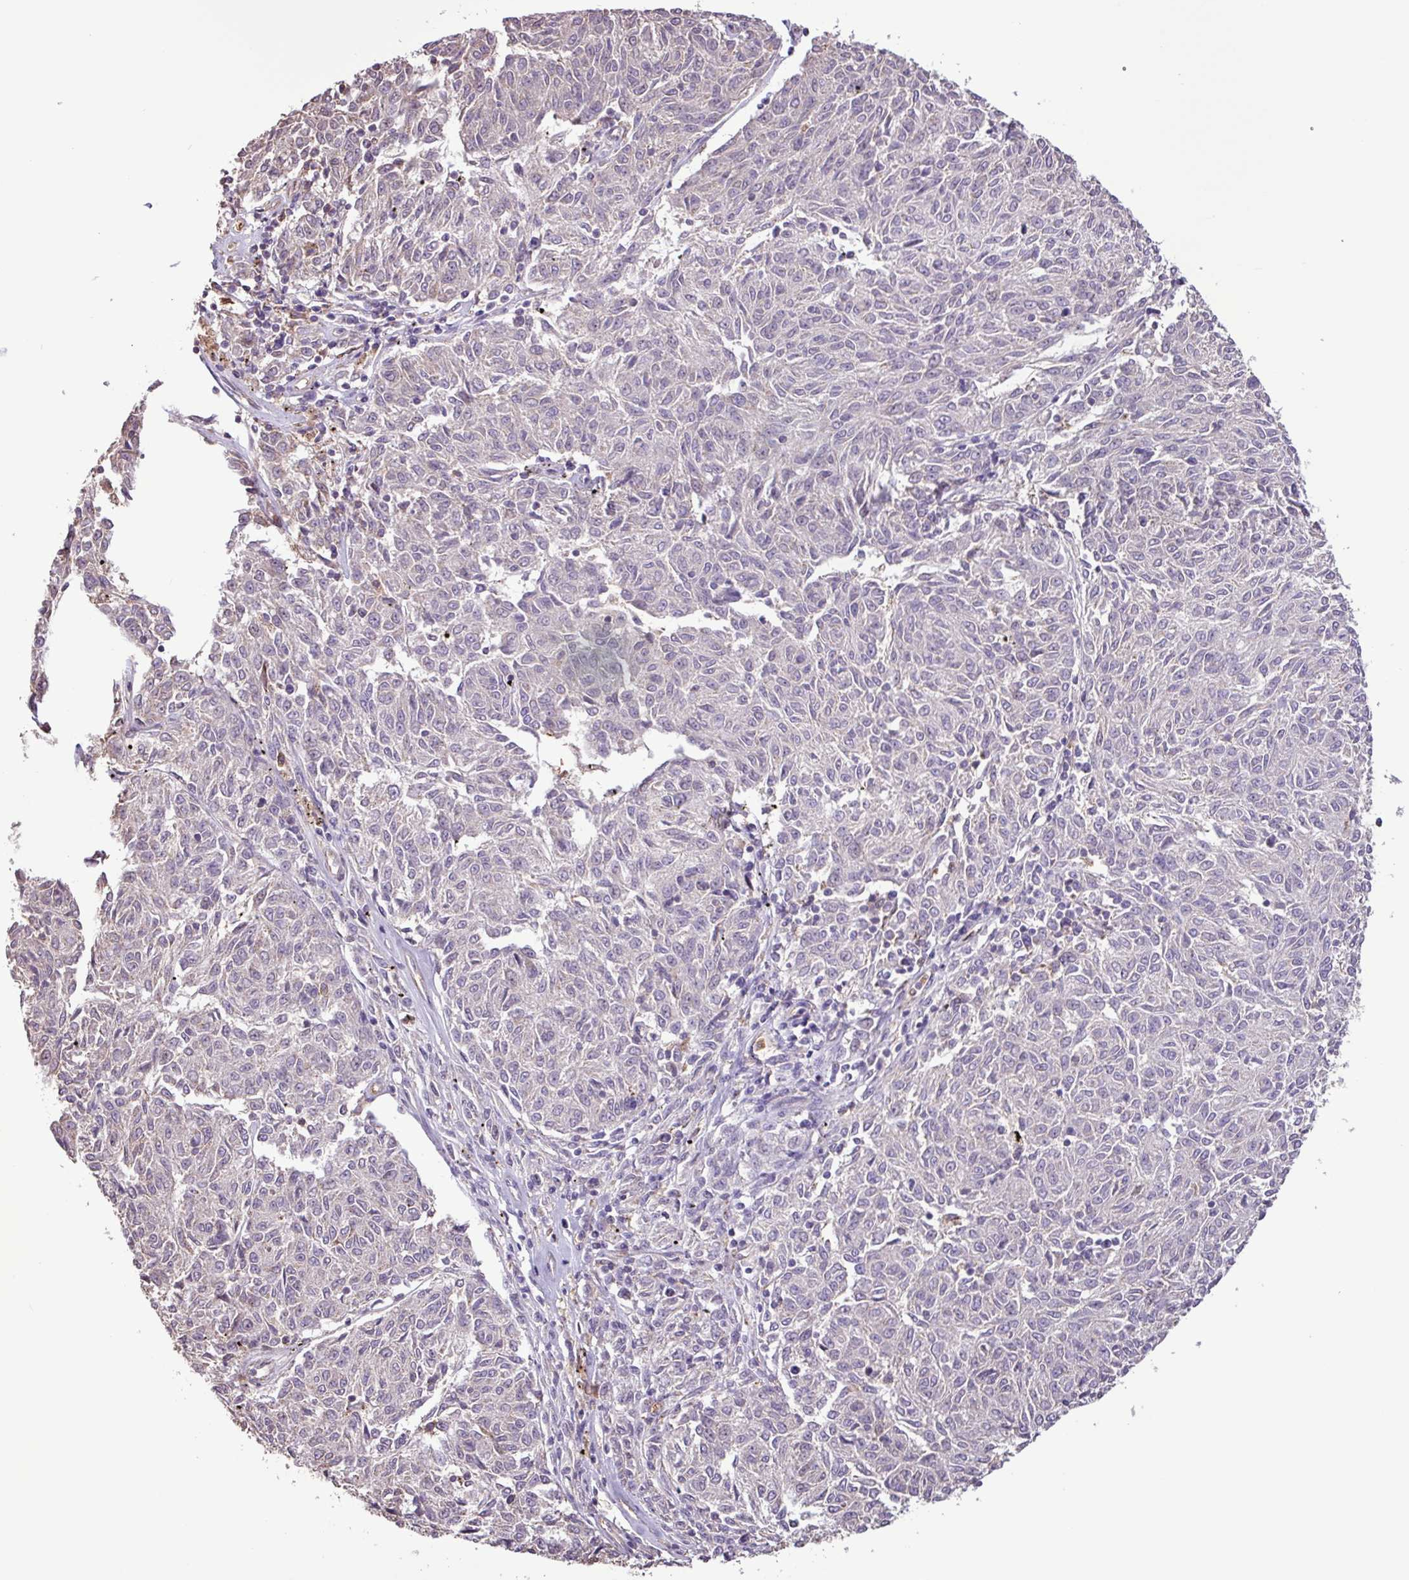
{"staining": {"intensity": "negative", "quantity": "none", "location": "none"}, "tissue": "melanoma", "cell_type": "Tumor cells", "image_type": "cancer", "snomed": [{"axis": "morphology", "description": "Malignant melanoma, NOS"}, {"axis": "topography", "description": "Skin"}], "caption": "The photomicrograph reveals no significant positivity in tumor cells of malignant melanoma.", "gene": "CHST11", "patient": {"sex": "female", "age": 72}}